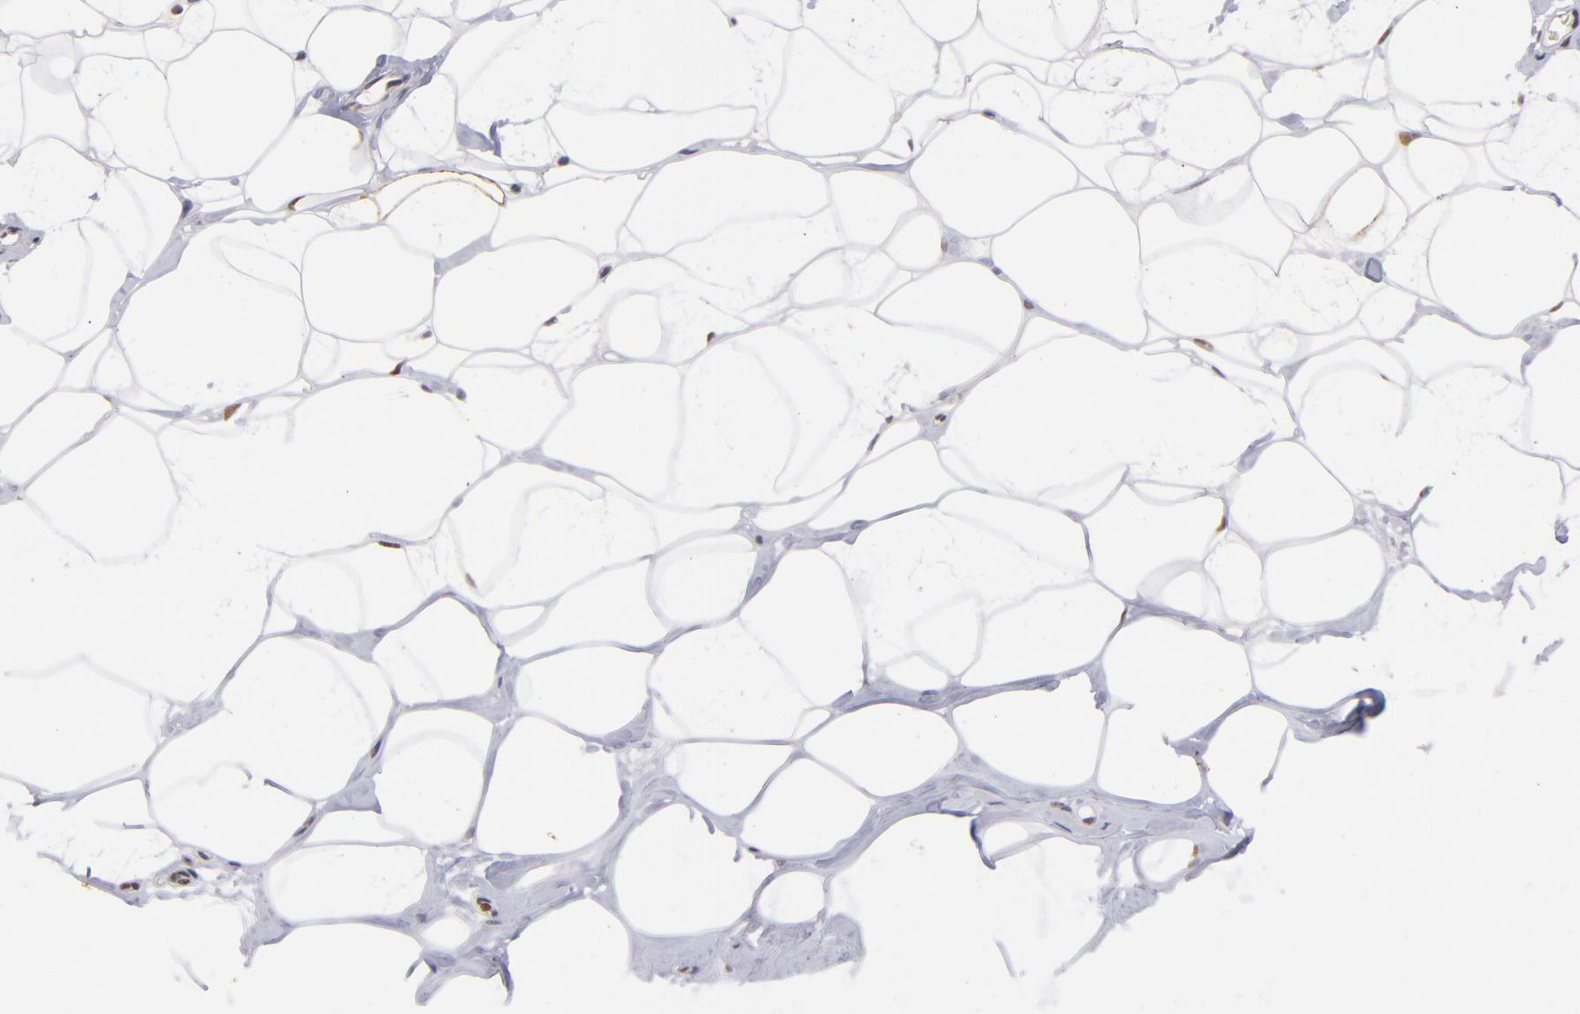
{"staining": {"intensity": "strong", "quantity": ">75%", "location": "cytoplasmic/membranous,nuclear"}, "tissue": "breast", "cell_type": "Adipocytes", "image_type": "normal", "snomed": [{"axis": "morphology", "description": "Normal tissue, NOS"}, {"axis": "morphology", "description": "Fibrosis, NOS"}, {"axis": "topography", "description": "Breast"}], "caption": "An image of breast stained for a protein displays strong cytoplasmic/membranous,nuclear brown staining in adipocytes.", "gene": "RXRG", "patient": {"sex": "female", "age": 39}}